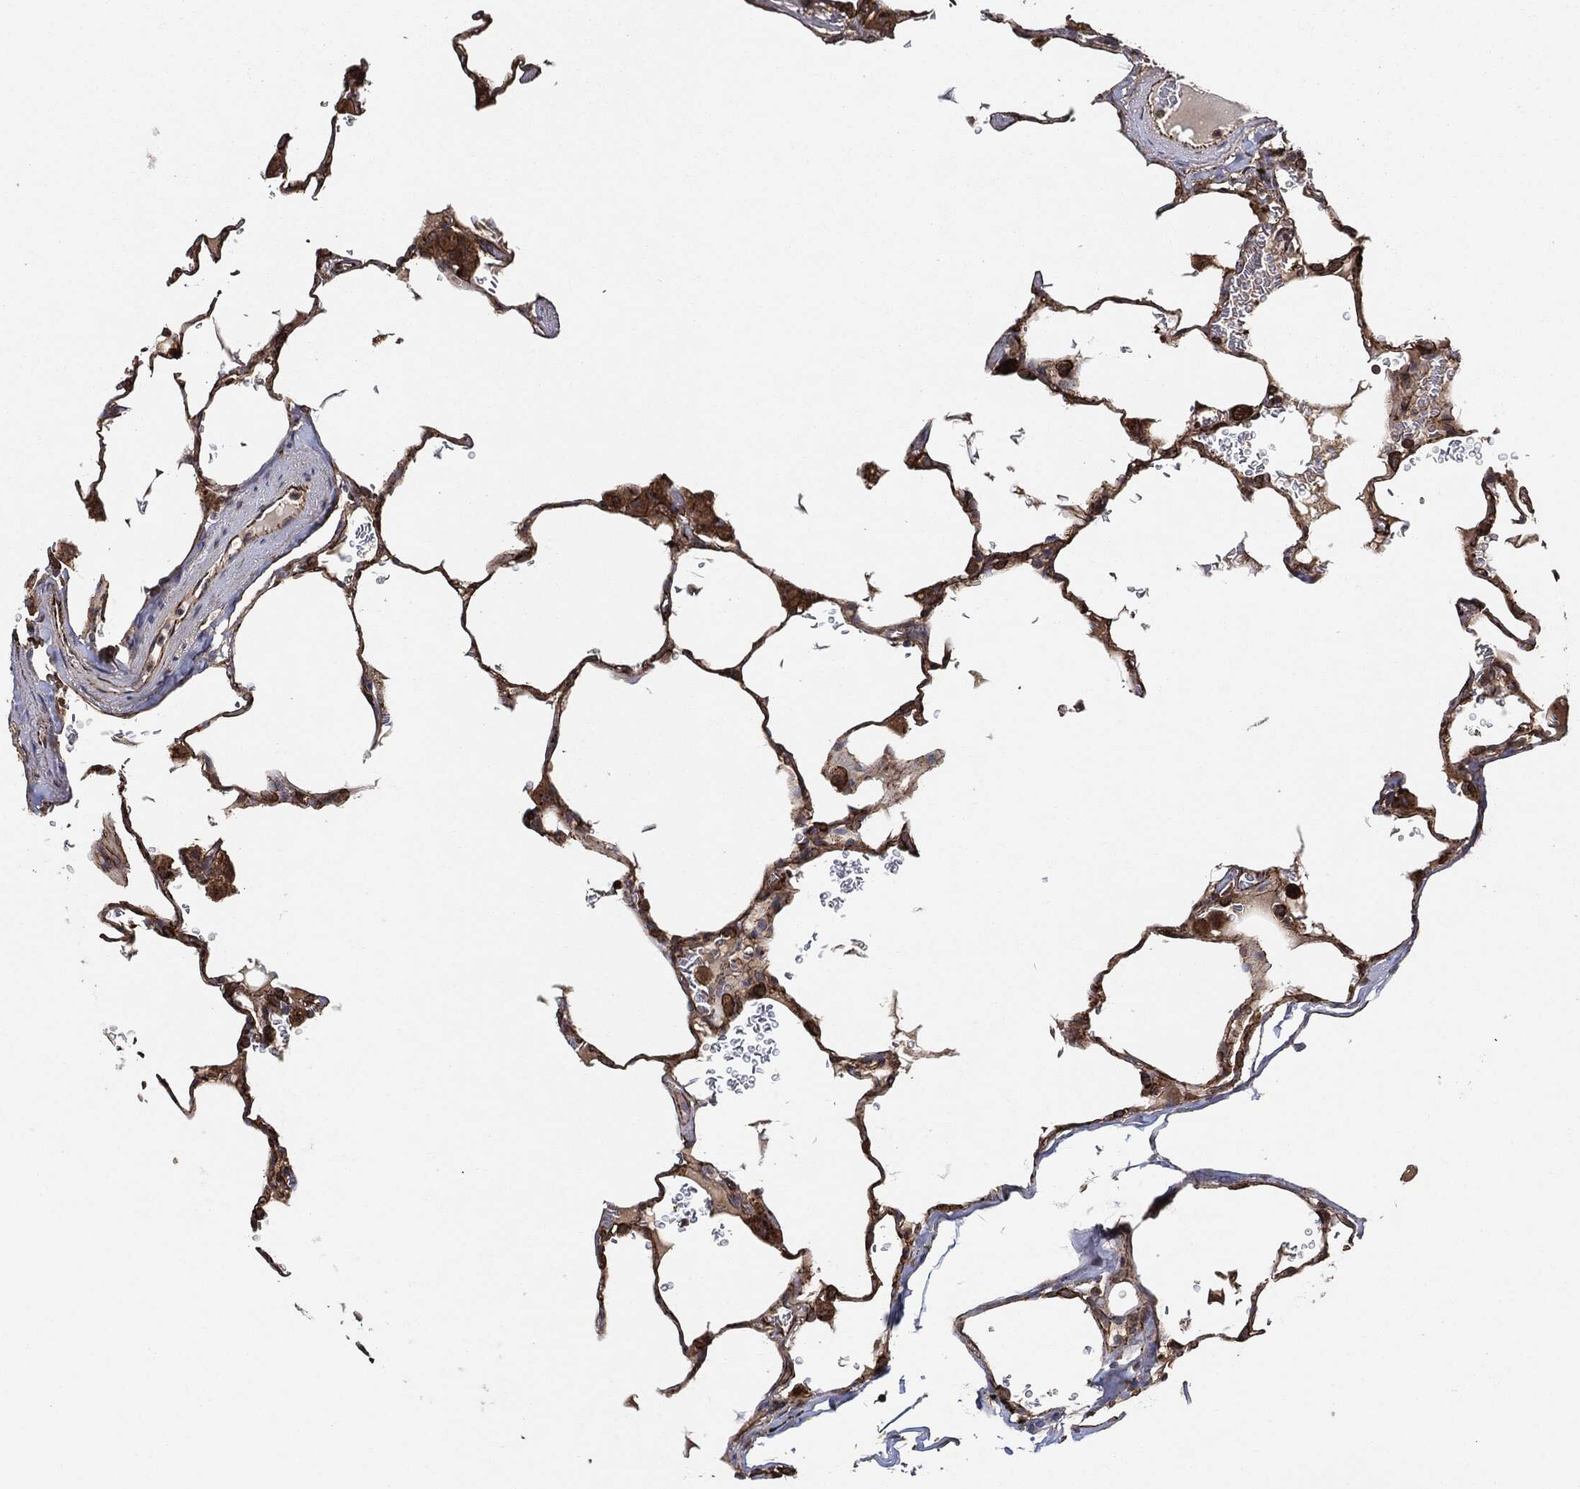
{"staining": {"intensity": "strong", "quantity": "25%-75%", "location": "cytoplasmic/membranous"}, "tissue": "lung", "cell_type": "Alveolar cells", "image_type": "normal", "snomed": [{"axis": "morphology", "description": "Normal tissue, NOS"}, {"axis": "morphology", "description": "Adenocarcinoma, metastatic, NOS"}, {"axis": "topography", "description": "Lung"}], "caption": "A high-resolution micrograph shows immunohistochemistry staining of normal lung, which shows strong cytoplasmic/membranous staining in approximately 25%-75% of alveolar cells. (Brightfield microscopy of DAB IHC at high magnification).", "gene": "CTNNA1", "patient": {"sex": "male", "age": 45}}